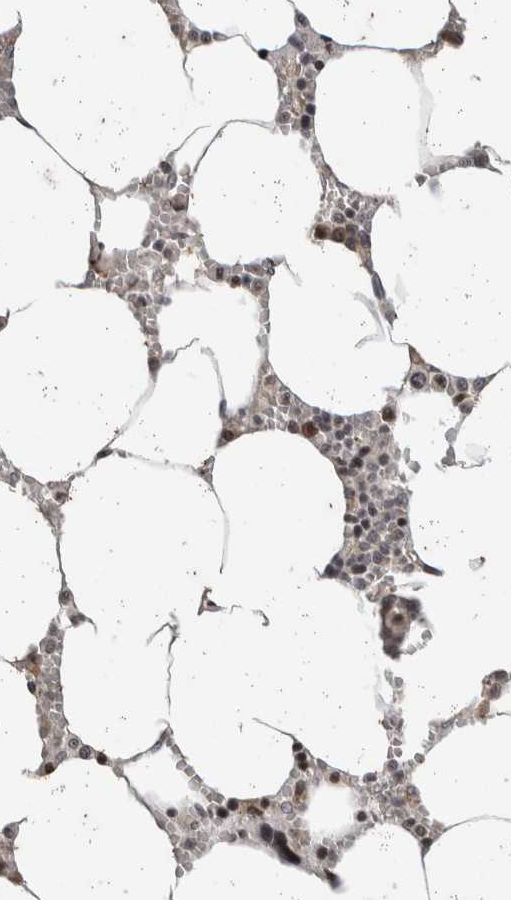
{"staining": {"intensity": "moderate", "quantity": "<25%", "location": "cytoplasmic/membranous,nuclear"}, "tissue": "bone marrow", "cell_type": "Hematopoietic cells", "image_type": "normal", "snomed": [{"axis": "morphology", "description": "Normal tissue, NOS"}, {"axis": "topography", "description": "Bone marrow"}], "caption": "Immunohistochemical staining of unremarkable human bone marrow displays <25% levels of moderate cytoplasmic/membranous,nuclear protein staining in about <25% of hematopoietic cells. Nuclei are stained in blue.", "gene": "ATXN7L1", "patient": {"sex": "male", "age": 70}}